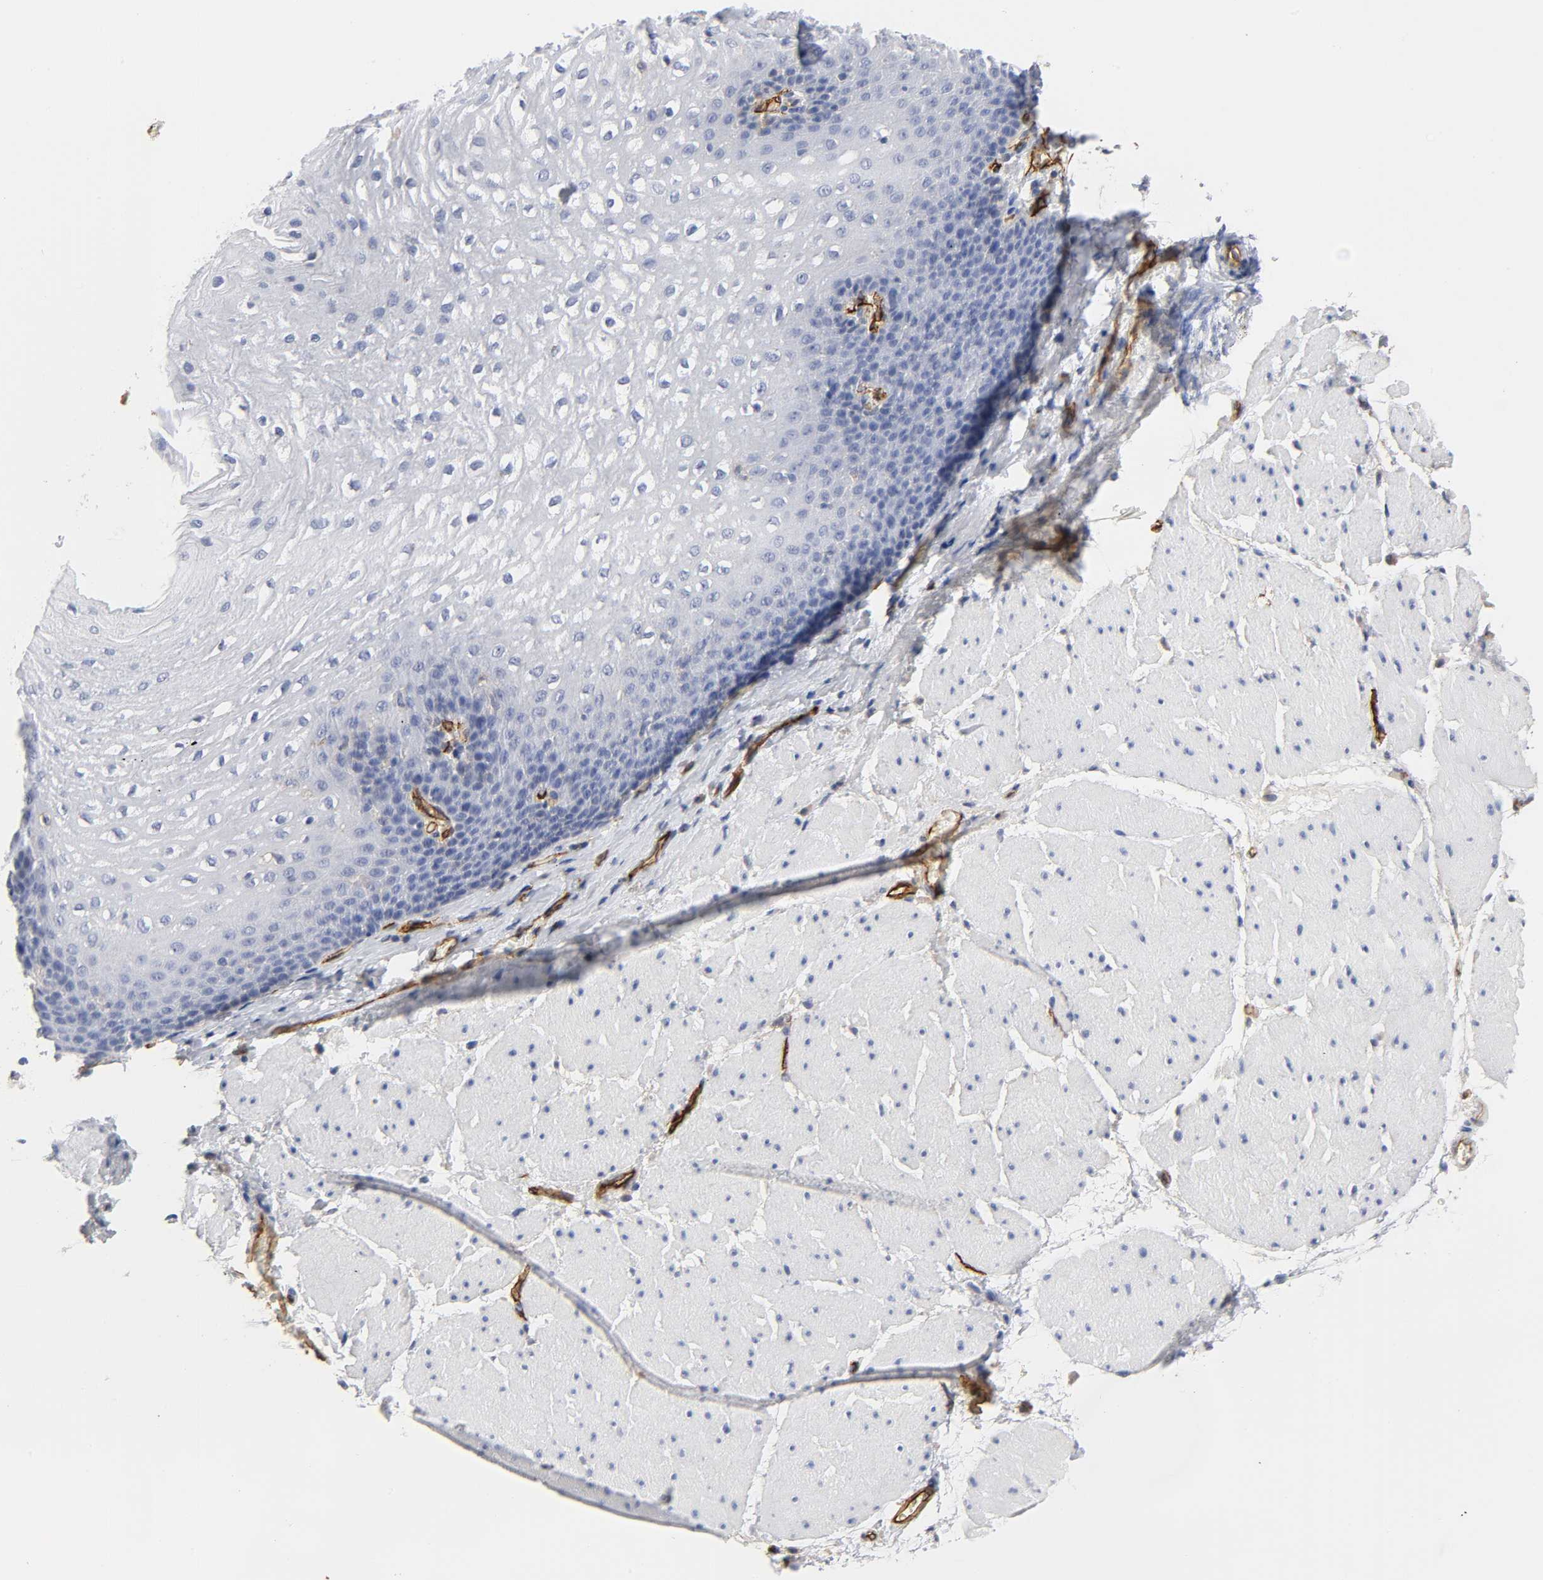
{"staining": {"intensity": "negative", "quantity": "none", "location": "none"}, "tissue": "esophagus", "cell_type": "Squamous epithelial cells", "image_type": "normal", "snomed": [{"axis": "morphology", "description": "Normal tissue, NOS"}, {"axis": "topography", "description": "Esophagus"}], "caption": "The IHC image has no significant staining in squamous epithelial cells of esophagus. The staining was performed using DAB (3,3'-diaminobenzidine) to visualize the protein expression in brown, while the nuclei were stained in blue with hematoxylin (Magnification: 20x).", "gene": "ICAM1", "patient": {"sex": "male", "age": 48}}